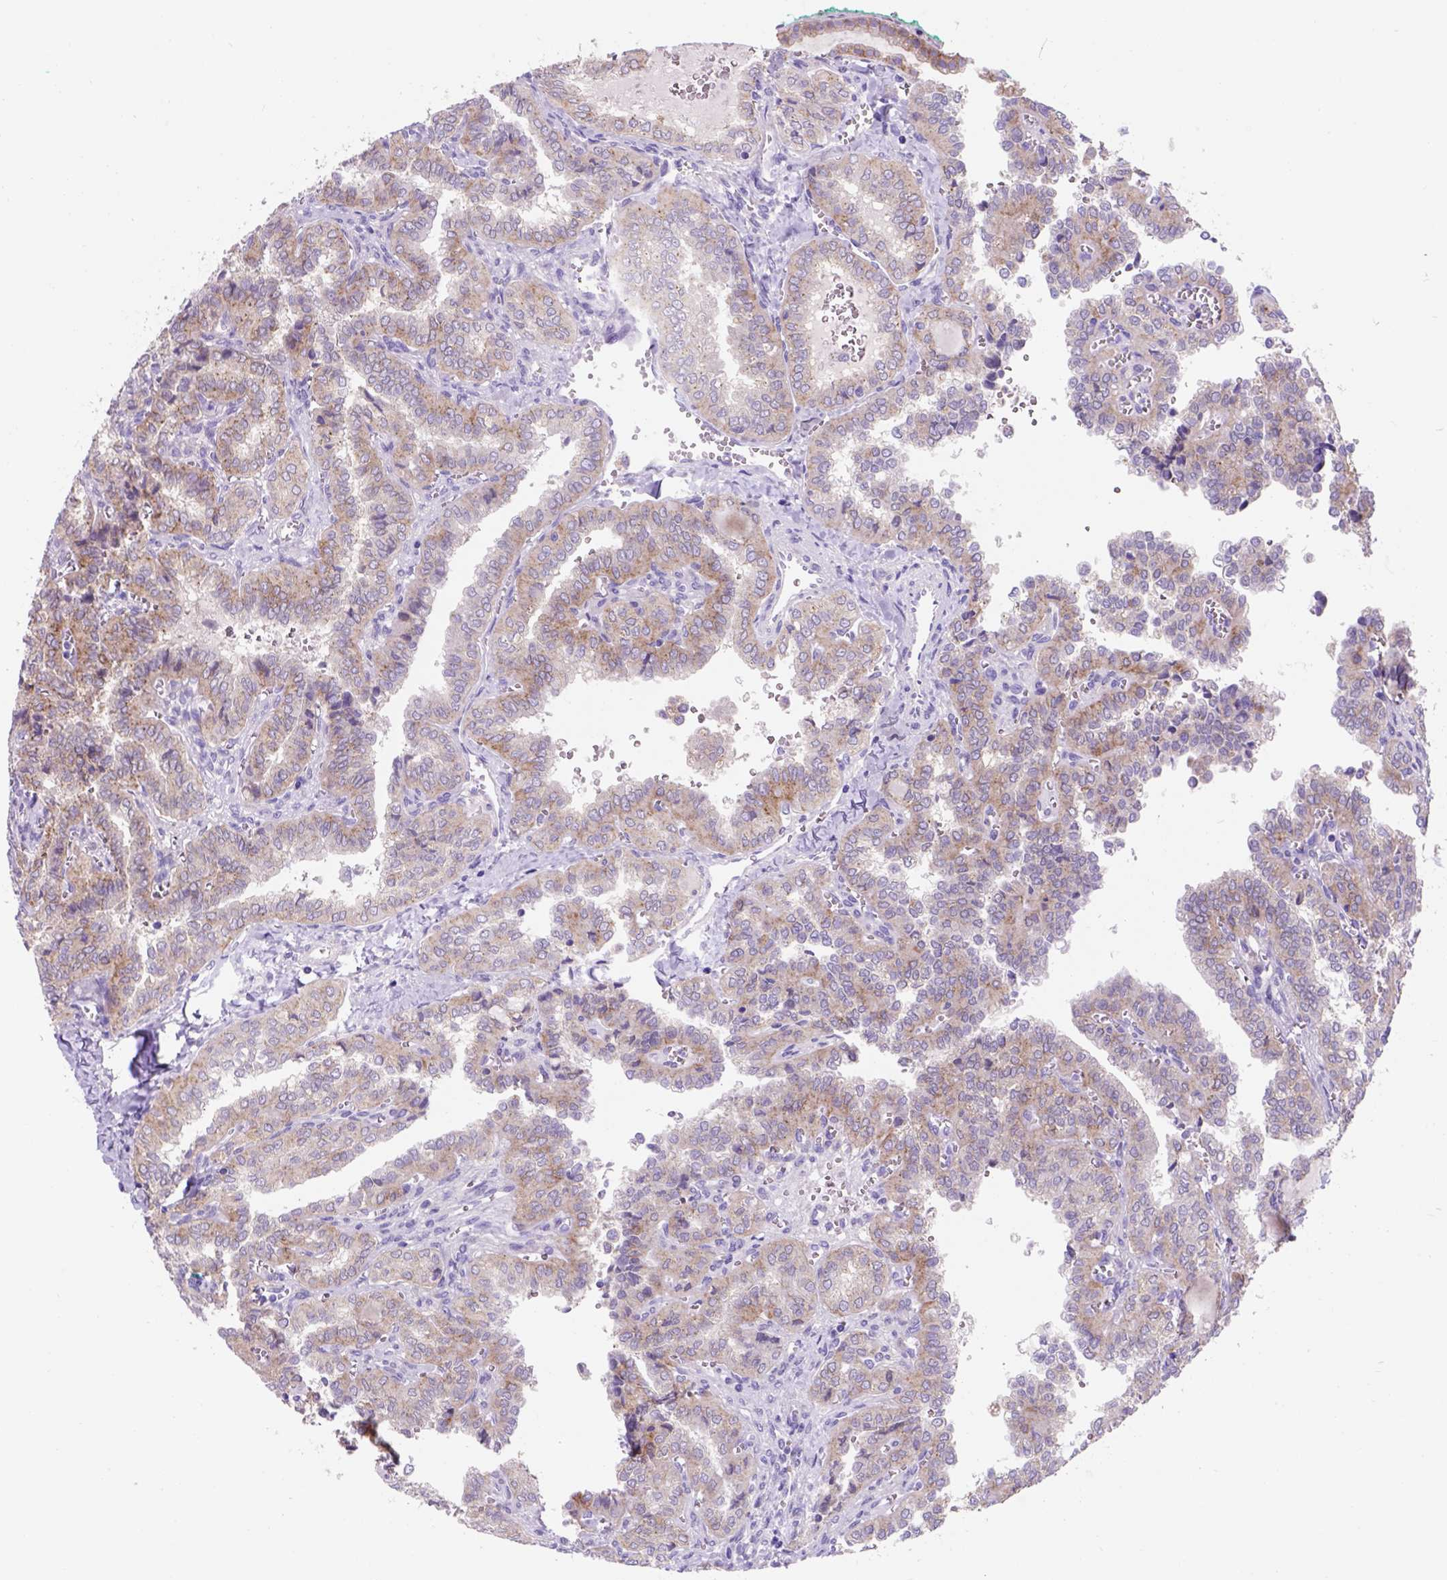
{"staining": {"intensity": "weak", "quantity": ">75%", "location": "cytoplasmic/membranous"}, "tissue": "thyroid cancer", "cell_type": "Tumor cells", "image_type": "cancer", "snomed": [{"axis": "morphology", "description": "Papillary adenocarcinoma, NOS"}, {"axis": "topography", "description": "Thyroid gland"}], "caption": "IHC image of human thyroid cancer (papillary adenocarcinoma) stained for a protein (brown), which demonstrates low levels of weak cytoplasmic/membranous positivity in about >75% of tumor cells.", "gene": "EGFR", "patient": {"sex": "female", "age": 41}}